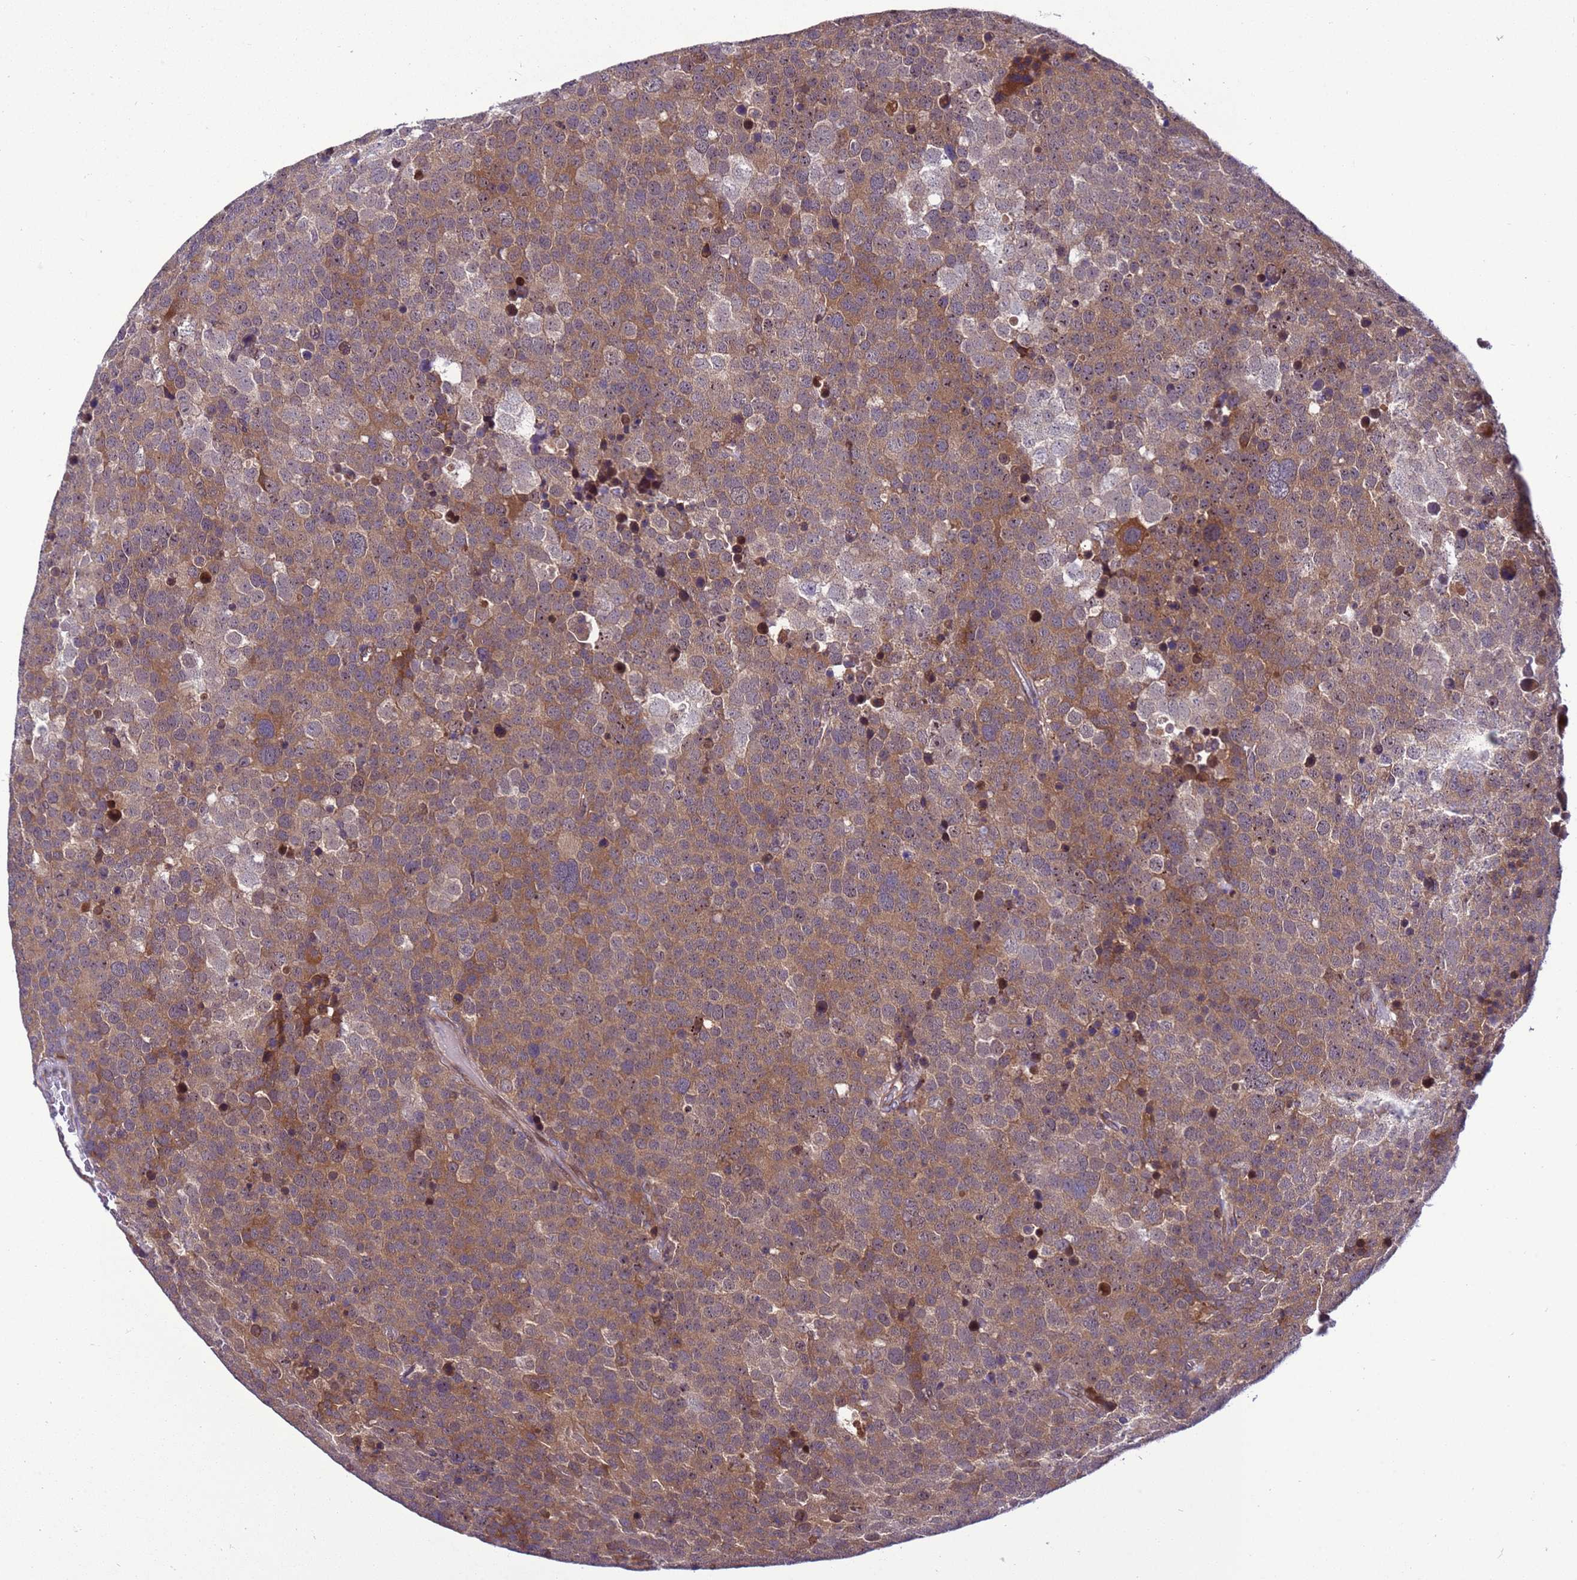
{"staining": {"intensity": "moderate", "quantity": "25%-75%", "location": "cytoplasmic/membranous"}, "tissue": "testis cancer", "cell_type": "Tumor cells", "image_type": "cancer", "snomed": [{"axis": "morphology", "description": "Seminoma, NOS"}, {"axis": "topography", "description": "Testis"}], "caption": "Testis cancer tissue exhibits moderate cytoplasmic/membranous positivity in about 25%-75% of tumor cells", "gene": "RASD1", "patient": {"sex": "male", "age": 71}}